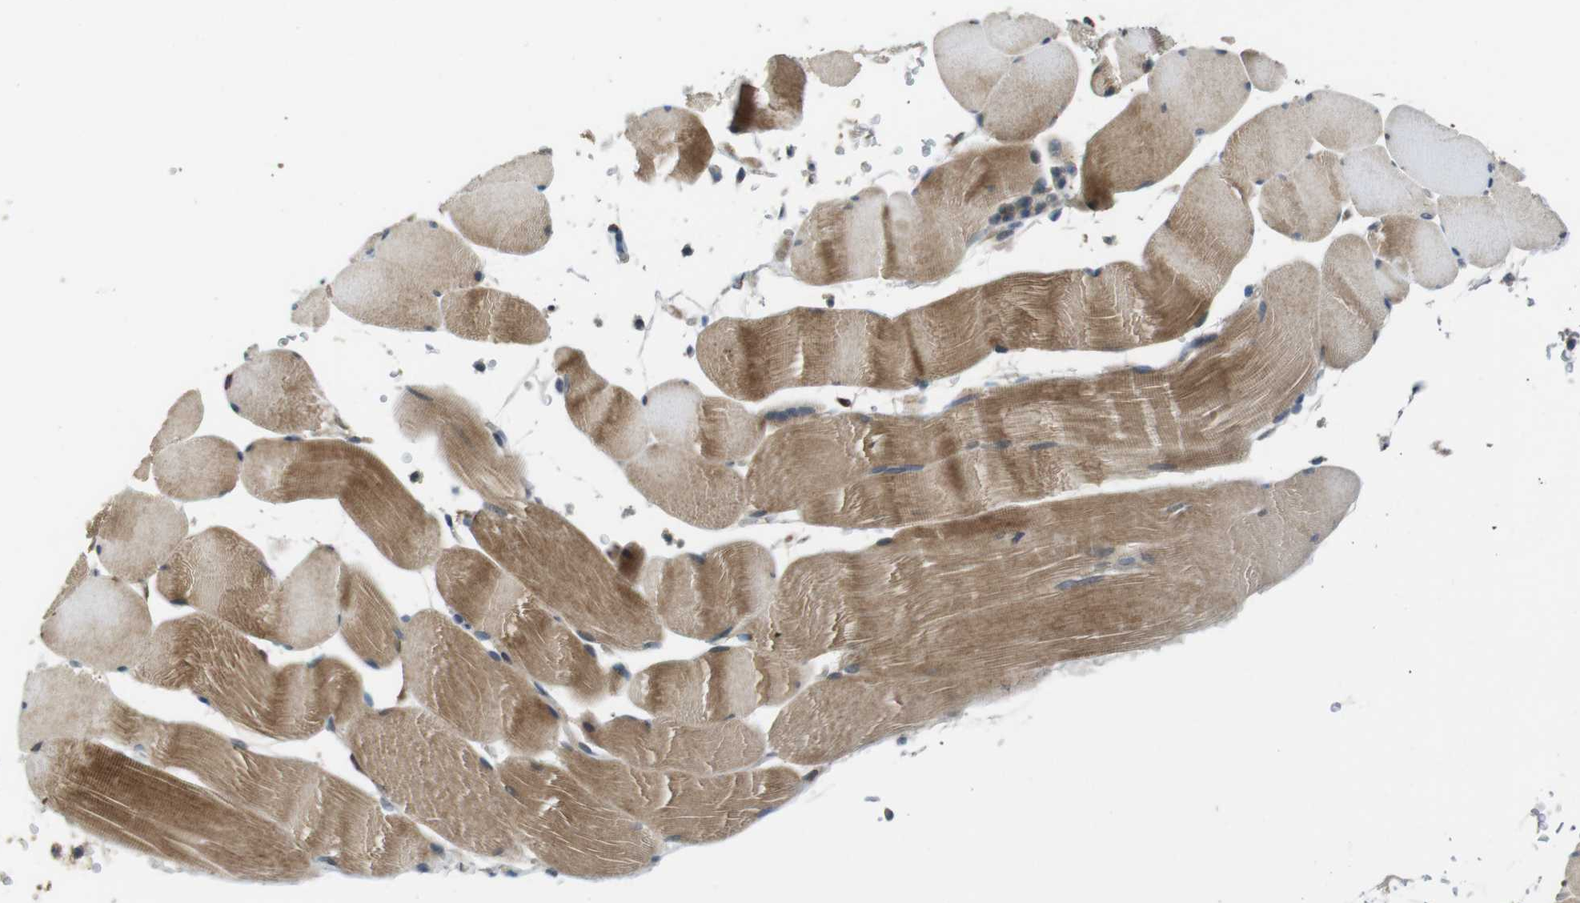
{"staining": {"intensity": "moderate", "quantity": "25%-75%", "location": "cytoplasmic/membranous"}, "tissue": "skeletal muscle", "cell_type": "Myocytes", "image_type": "normal", "snomed": [{"axis": "morphology", "description": "Normal tissue, NOS"}, {"axis": "topography", "description": "Skeletal muscle"}], "caption": "Protein staining displays moderate cytoplasmic/membranous staining in approximately 25%-75% of myocytes in benign skeletal muscle.", "gene": "IFFO2", "patient": {"sex": "male", "age": 62}}